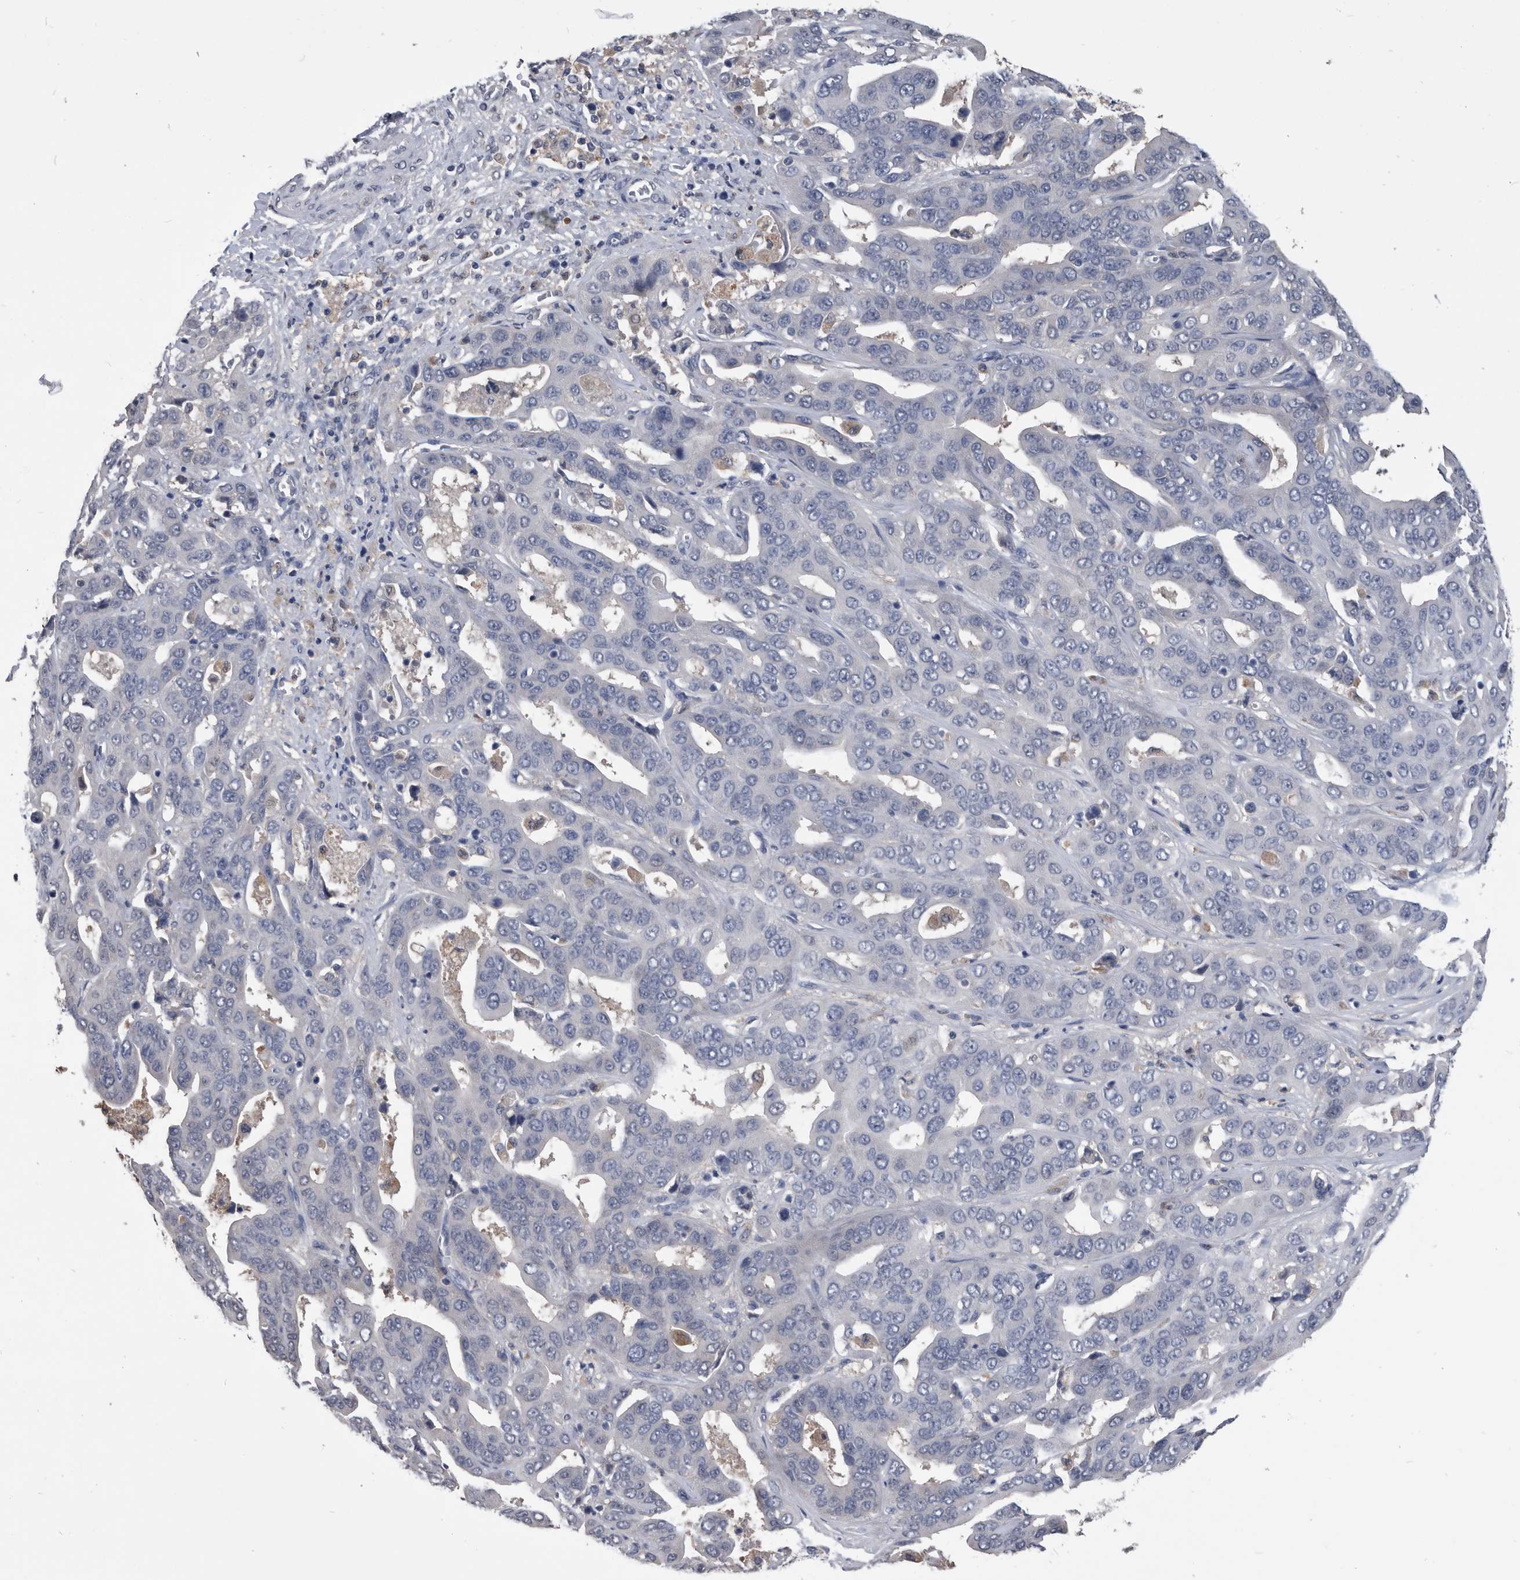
{"staining": {"intensity": "negative", "quantity": "none", "location": "none"}, "tissue": "liver cancer", "cell_type": "Tumor cells", "image_type": "cancer", "snomed": [{"axis": "morphology", "description": "Cholangiocarcinoma"}, {"axis": "topography", "description": "Liver"}], "caption": "Micrograph shows no protein positivity in tumor cells of liver cancer (cholangiocarcinoma) tissue.", "gene": "PDXK", "patient": {"sex": "female", "age": 52}}